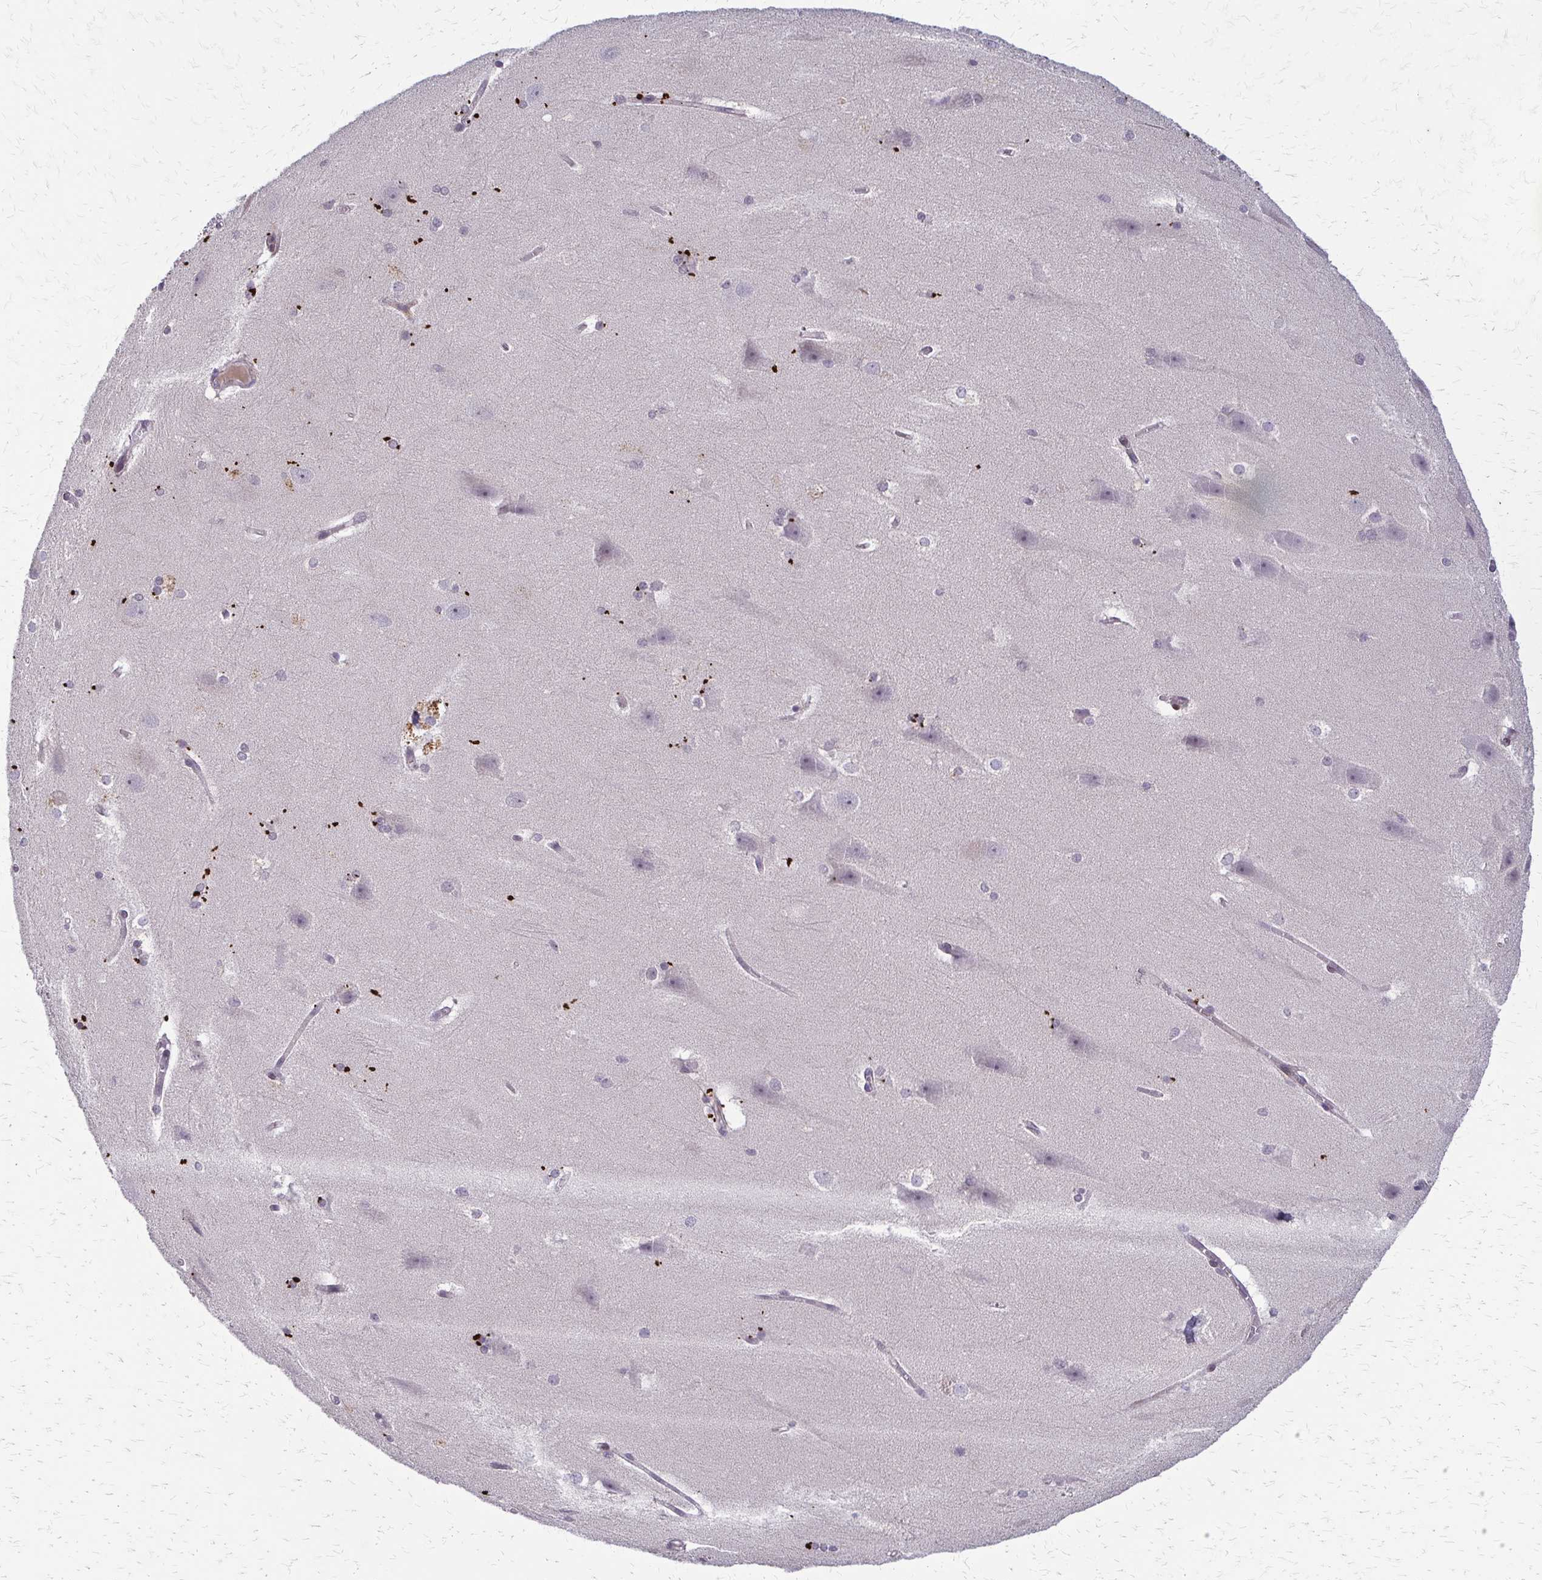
{"staining": {"intensity": "negative", "quantity": "none", "location": "none"}, "tissue": "hippocampus", "cell_type": "Glial cells", "image_type": "normal", "snomed": [{"axis": "morphology", "description": "Normal tissue, NOS"}, {"axis": "topography", "description": "Cerebral cortex"}, {"axis": "topography", "description": "Hippocampus"}], "caption": "Image shows no protein expression in glial cells of unremarkable hippocampus.", "gene": "TRIR", "patient": {"sex": "female", "age": 19}}